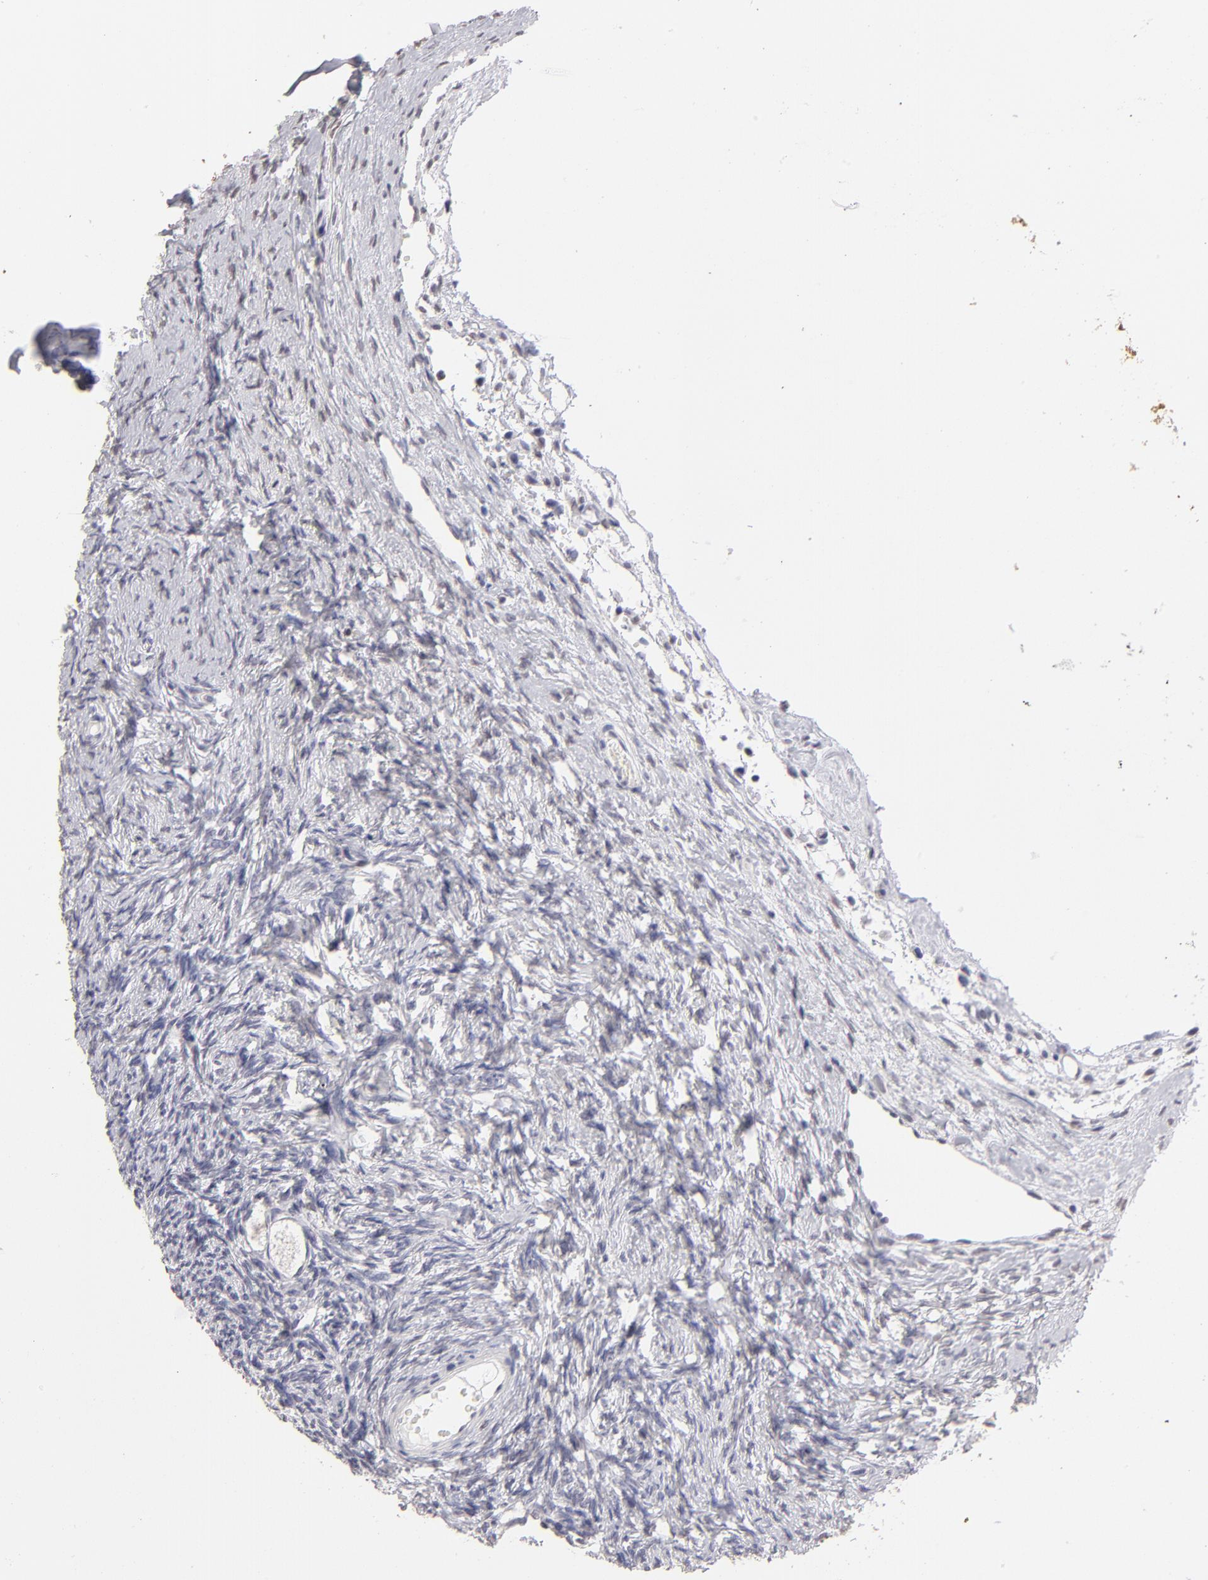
{"staining": {"intensity": "negative", "quantity": "none", "location": "none"}, "tissue": "ovary", "cell_type": "Ovarian stroma cells", "image_type": "normal", "snomed": [{"axis": "morphology", "description": "Normal tissue, NOS"}, {"axis": "topography", "description": "Ovary"}], "caption": "Micrograph shows no protein expression in ovarian stroma cells of benign ovary. (DAB (3,3'-diaminobenzidine) IHC with hematoxylin counter stain).", "gene": "MGAM", "patient": {"sex": "female", "age": 32}}